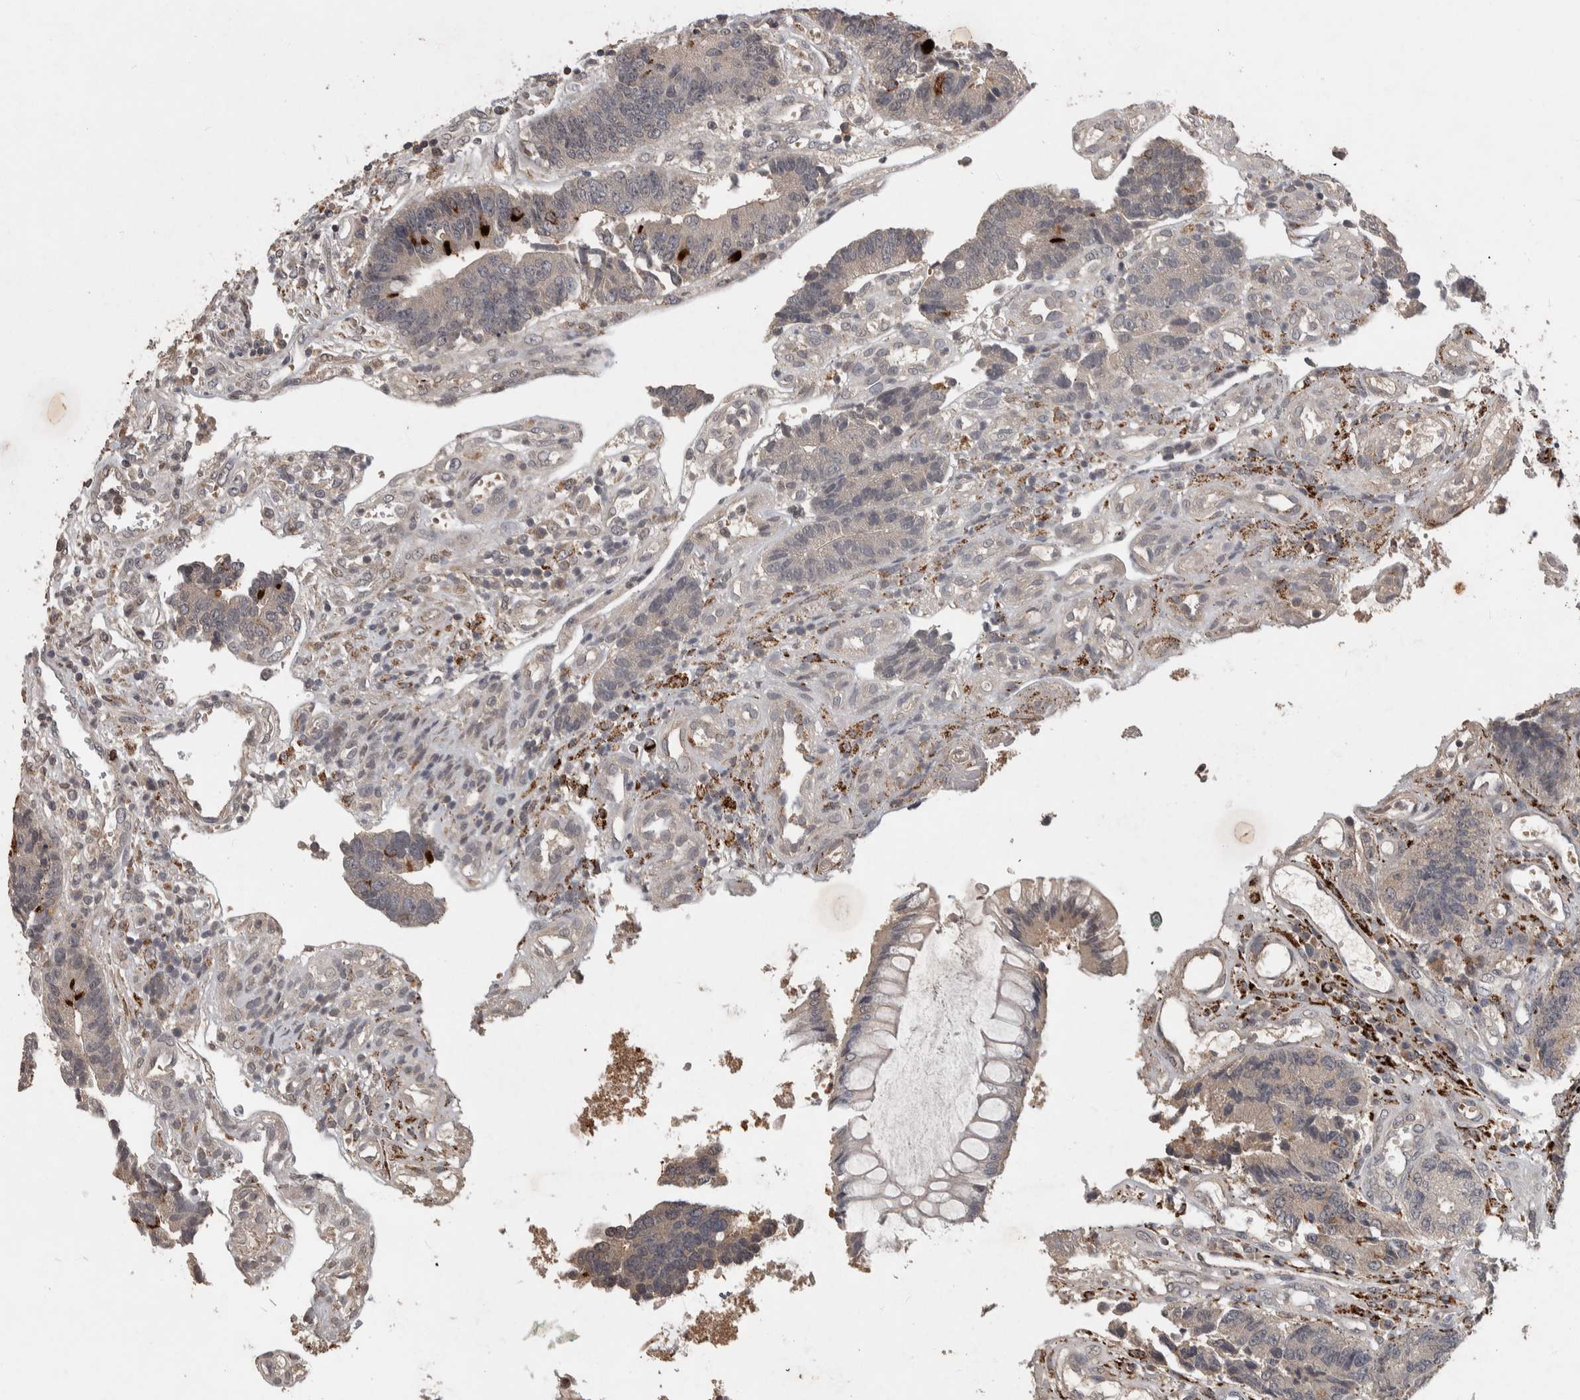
{"staining": {"intensity": "weak", "quantity": "<25%", "location": "cytoplasmic/membranous"}, "tissue": "colorectal cancer", "cell_type": "Tumor cells", "image_type": "cancer", "snomed": [{"axis": "morphology", "description": "Adenocarcinoma, NOS"}, {"axis": "topography", "description": "Rectum"}], "caption": "An immunohistochemistry (IHC) micrograph of colorectal adenocarcinoma is shown. There is no staining in tumor cells of colorectal adenocarcinoma.", "gene": "CHRM3", "patient": {"sex": "male", "age": 84}}